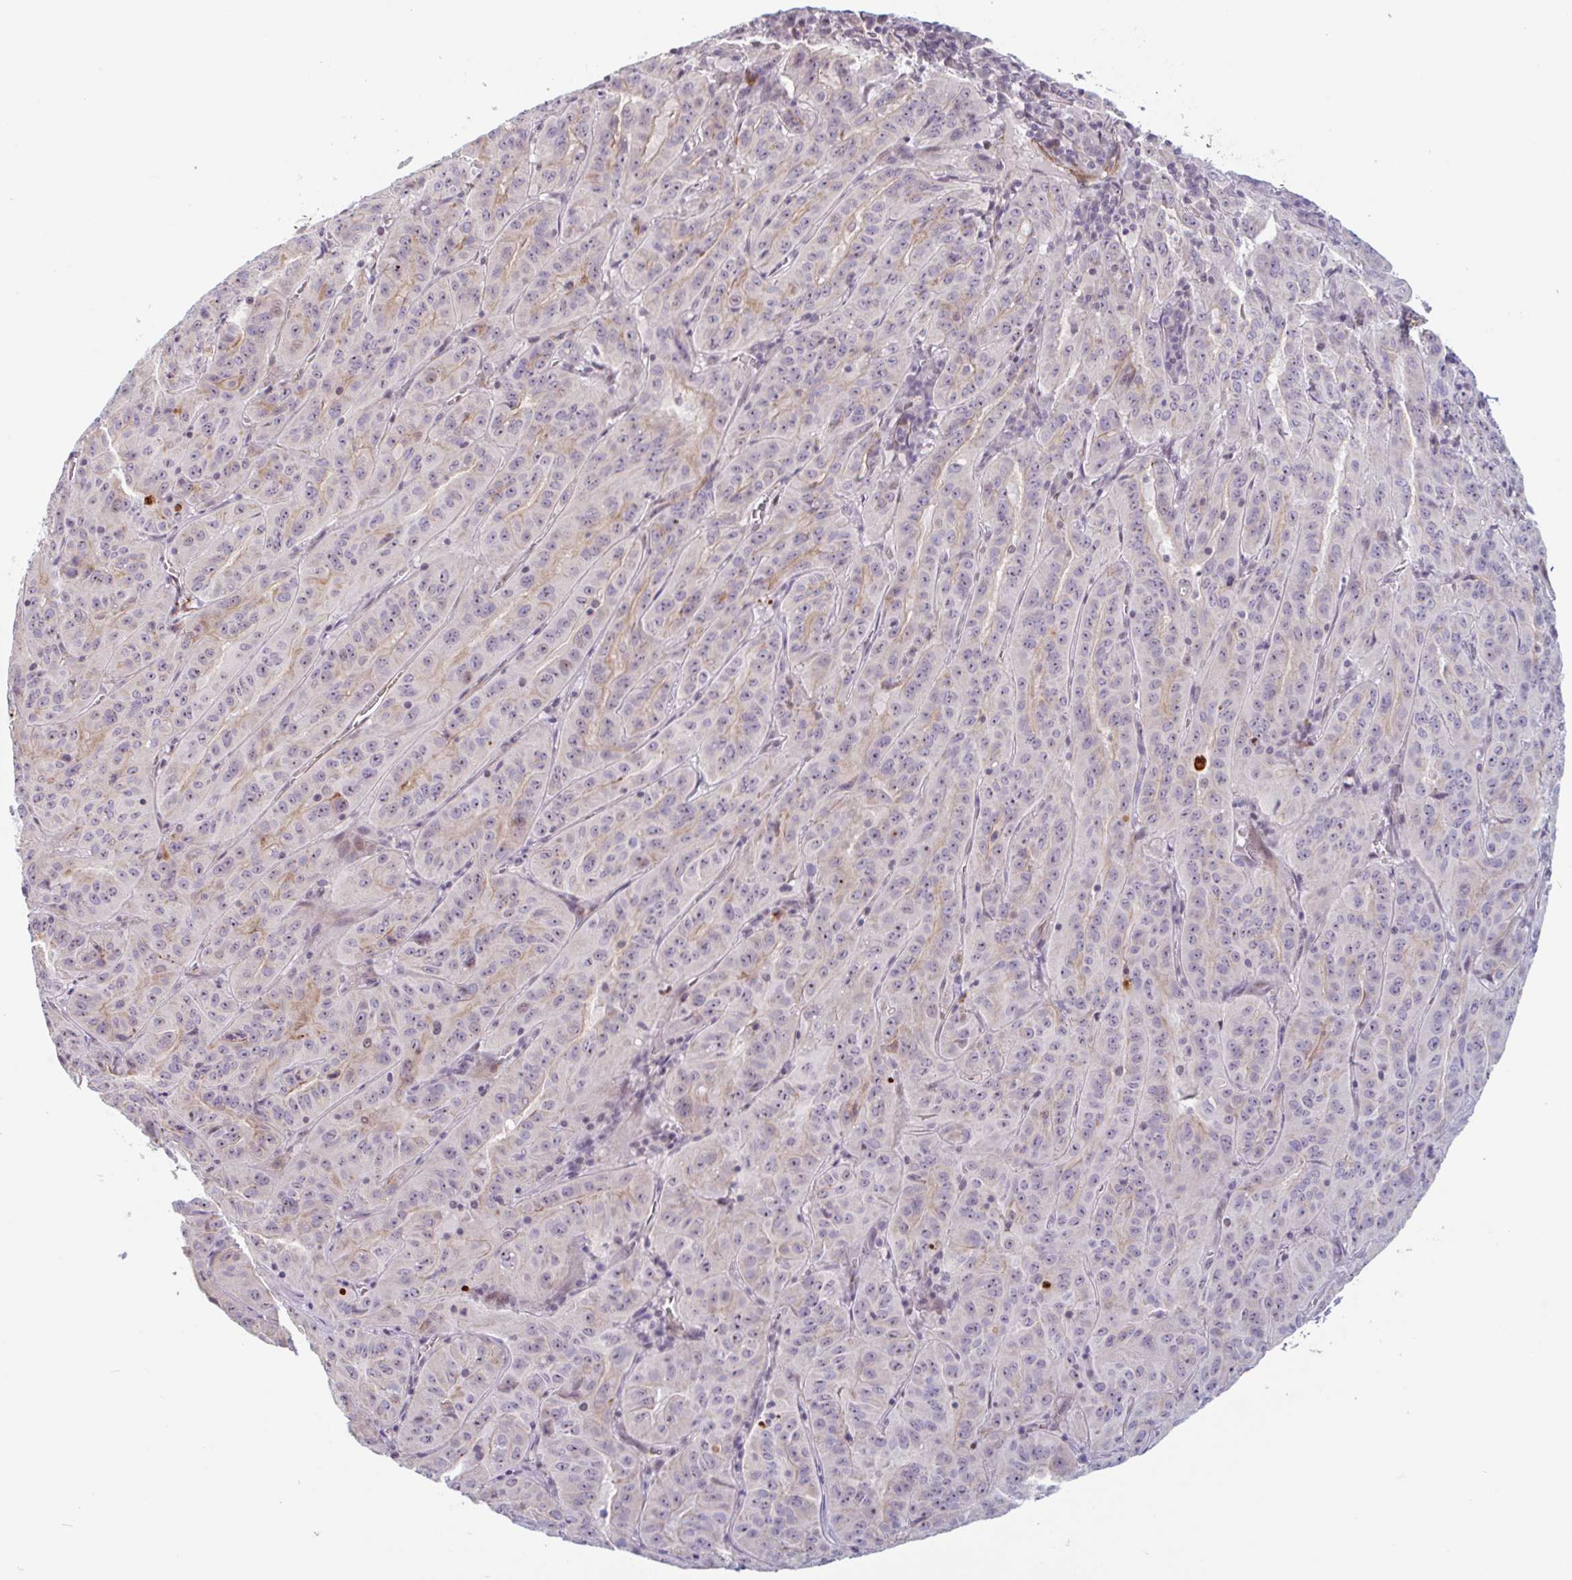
{"staining": {"intensity": "weak", "quantity": "25%-75%", "location": "cytoplasmic/membranous"}, "tissue": "pancreatic cancer", "cell_type": "Tumor cells", "image_type": "cancer", "snomed": [{"axis": "morphology", "description": "Adenocarcinoma, NOS"}, {"axis": "topography", "description": "Pancreas"}], "caption": "Adenocarcinoma (pancreatic) stained for a protein (brown) reveals weak cytoplasmic/membranous positive positivity in about 25%-75% of tumor cells.", "gene": "TMEM119", "patient": {"sex": "male", "age": 63}}